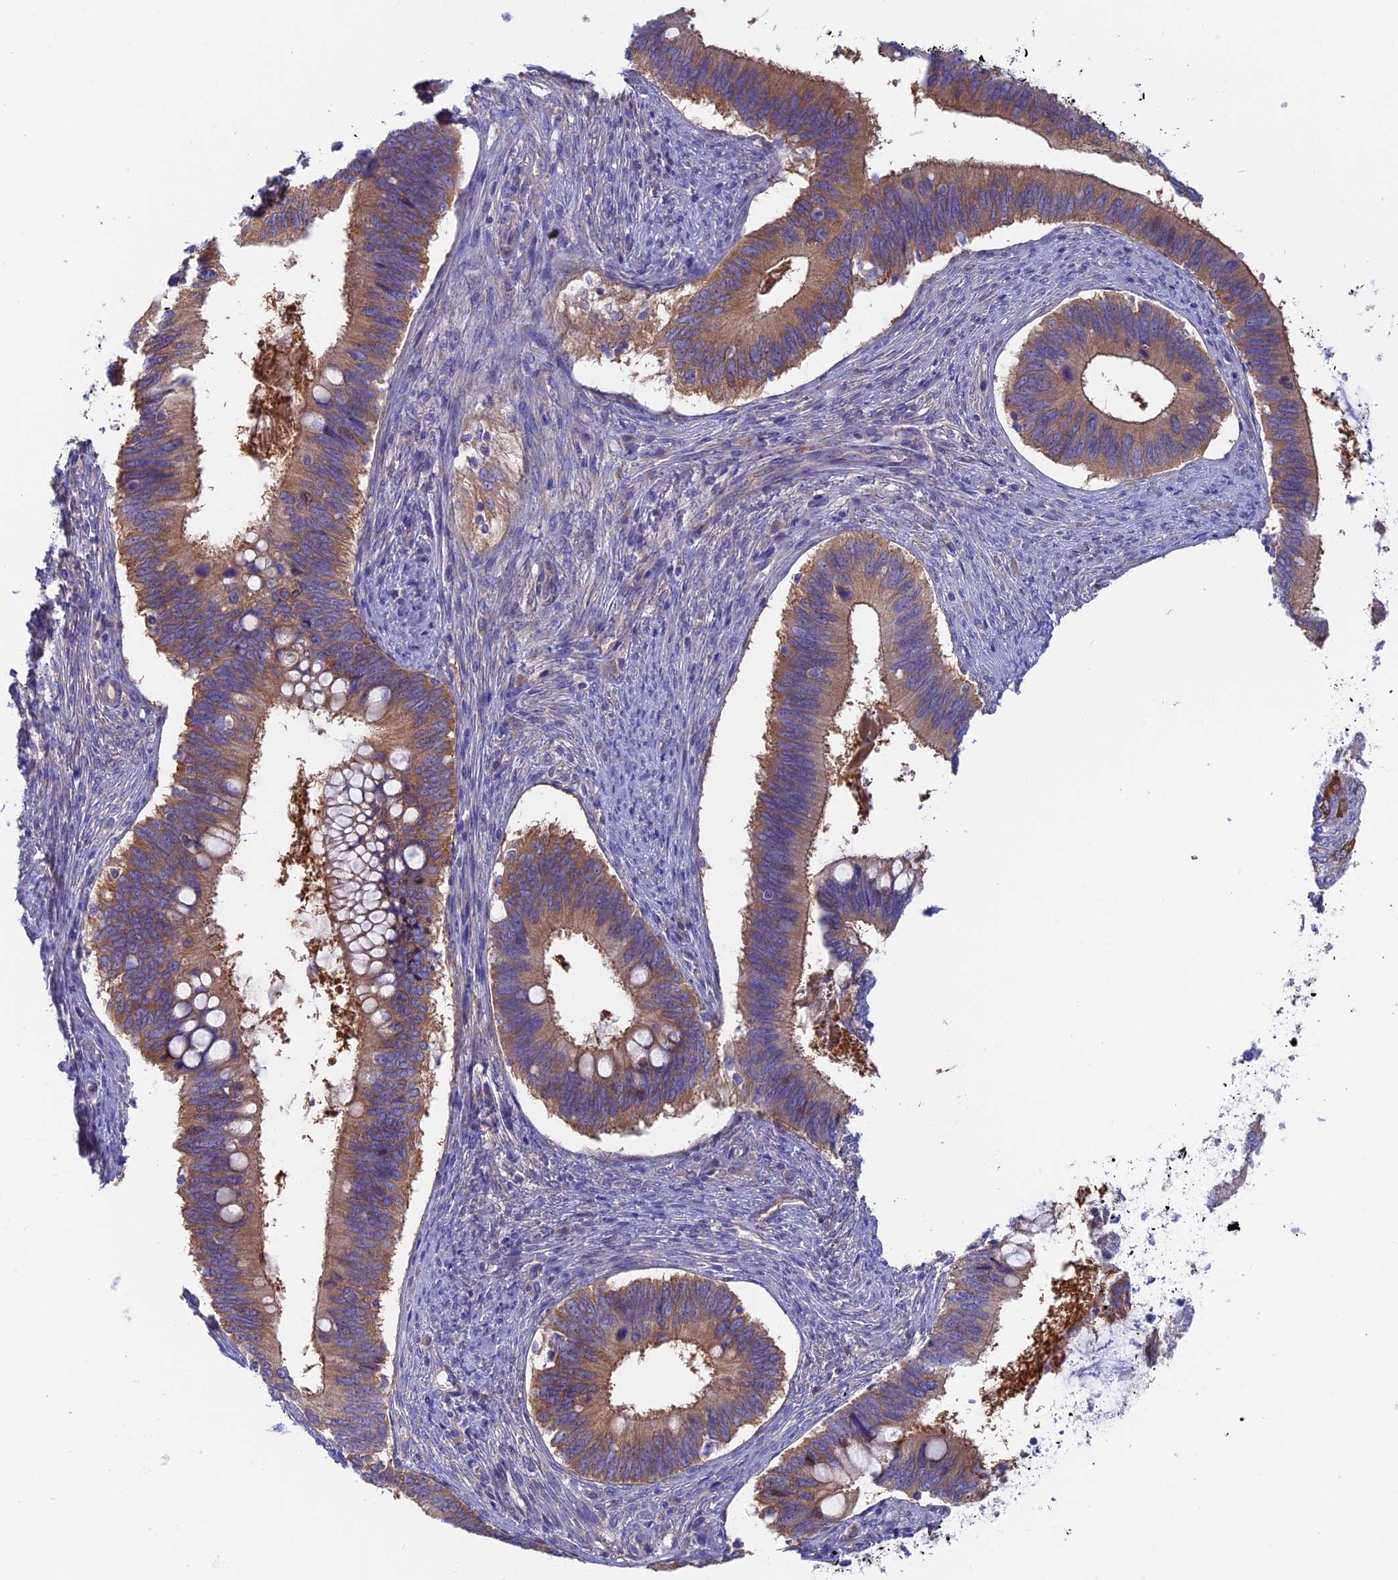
{"staining": {"intensity": "moderate", "quantity": ">75%", "location": "cytoplasmic/membranous"}, "tissue": "cervical cancer", "cell_type": "Tumor cells", "image_type": "cancer", "snomed": [{"axis": "morphology", "description": "Adenocarcinoma, NOS"}, {"axis": "topography", "description": "Cervix"}], "caption": "This image exhibits adenocarcinoma (cervical) stained with immunohistochemistry (IHC) to label a protein in brown. The cytoplasmic/membranous of tumor cells show moderate positivity for the protein. Nuclei are counter-stained blue.", "gene": "LZTFL1", "patient": {"sex": "female", "age": 42}}